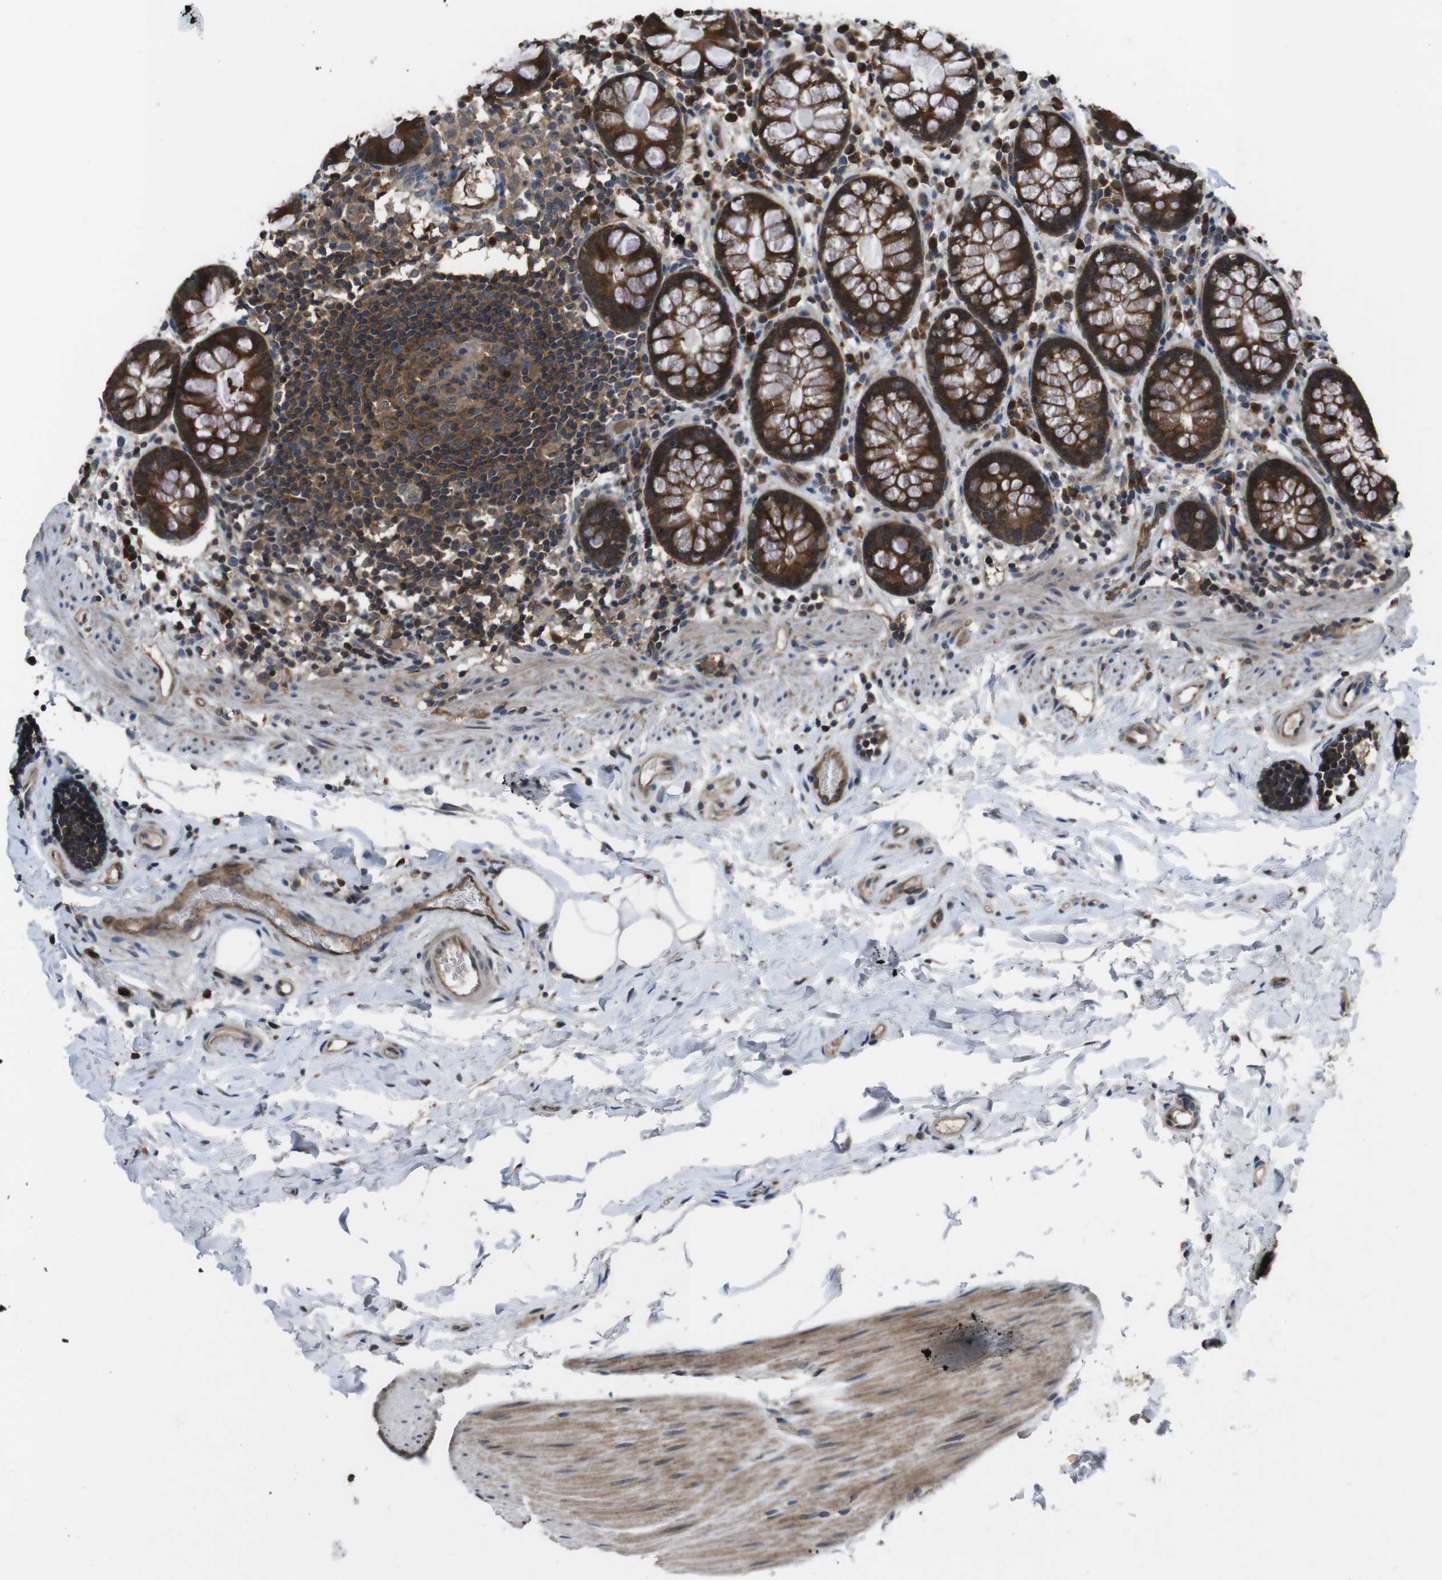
{"staining": {"intensity": "moderate", "quantity": ">75%", "location": "cytoplasmic/membranous"}, "tissue": "colon", "cell_type": "Endothelial cells", "image_type": "normal", "snomed": [{"axis": "morphology", "description": "Normal tissue, NOS"}, {"axis": "topography", "description": "Colon"}], "caption": "A high-resolution micrograph shows immunohistochemistry staining of unremarkable colon, which exhibits moderate cytoplasmic/membranous staining in about >75% of endothelial cells.", "gene": "SLC22A23", "patient": {"sex": "female", "age": 80}}